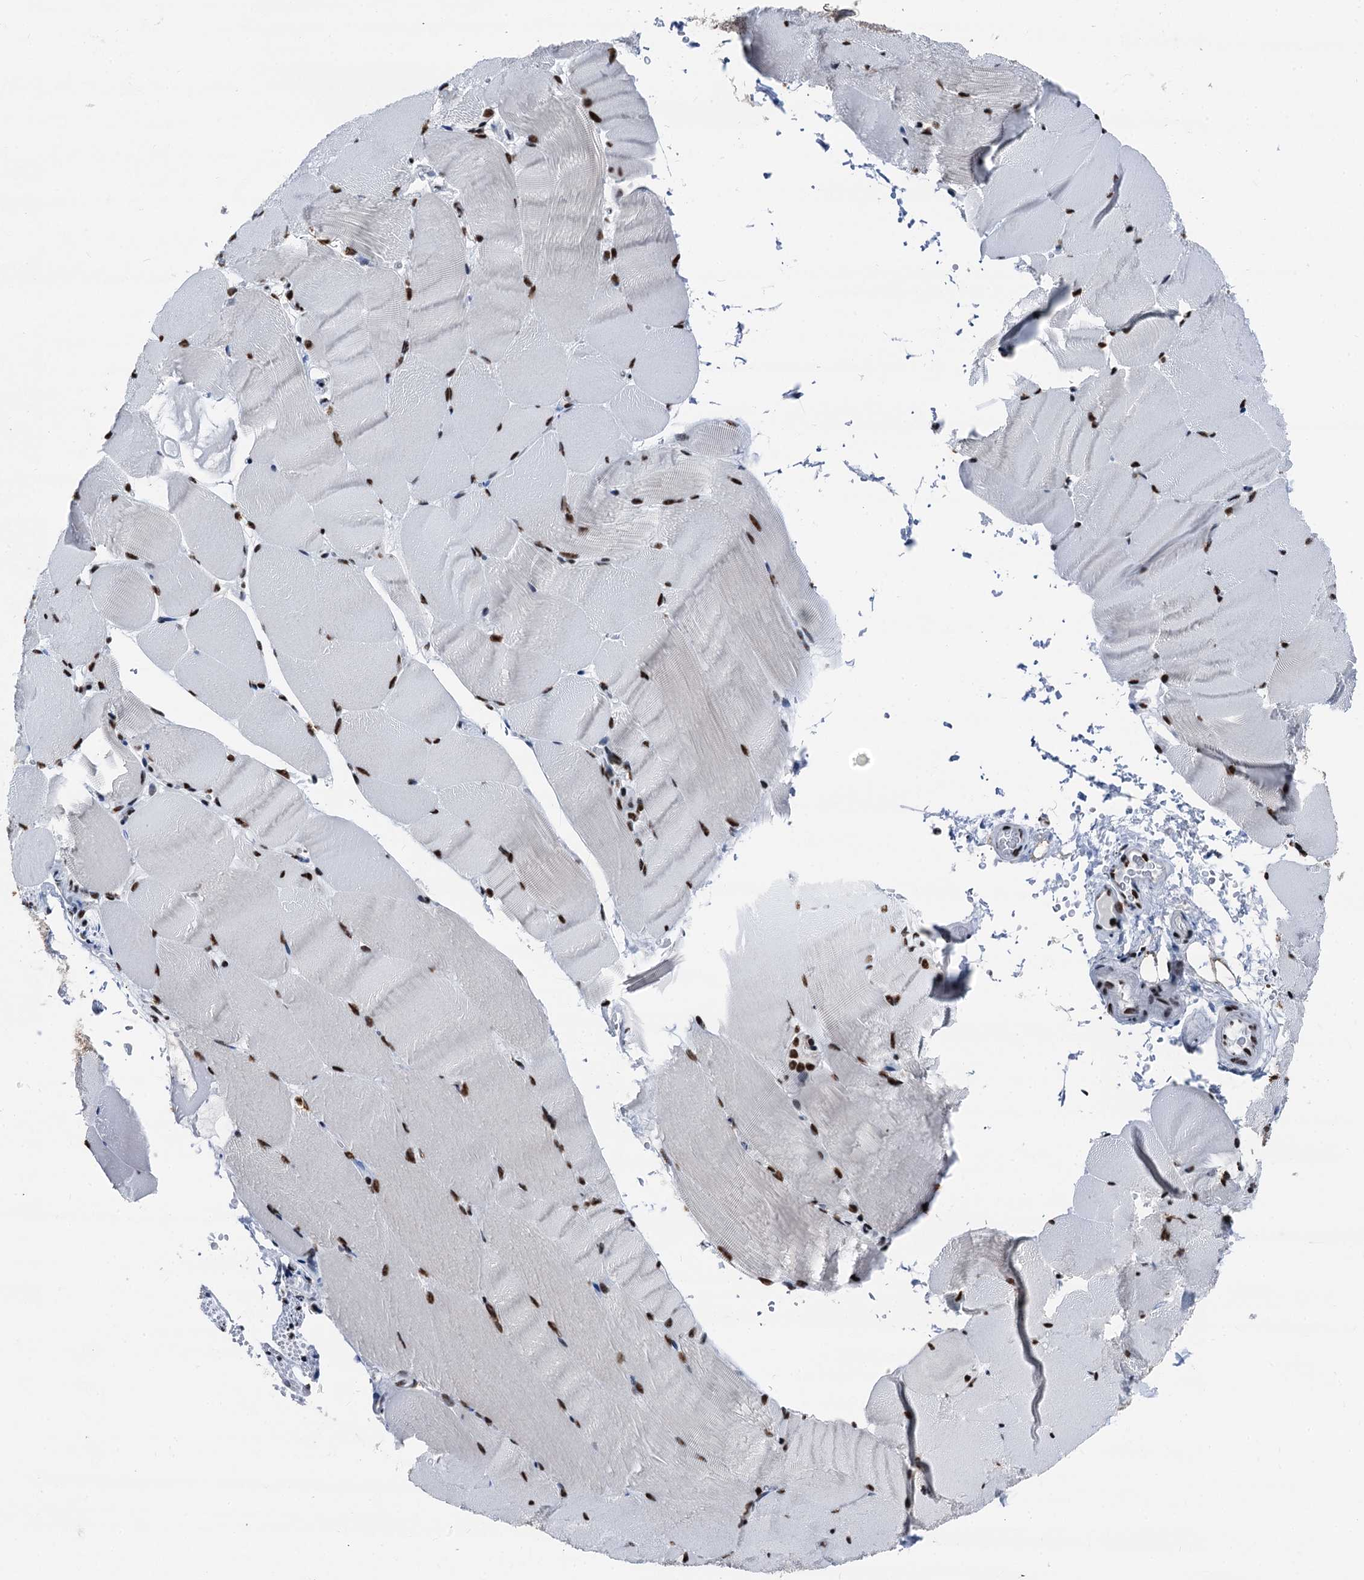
{"staining": {"intensity": "strong", "quantity": ">75%", "location": "nuclear"}, "tissue": "skeletal muscle", "cell_type": "Myocytes", "image_type": "normal", "snomed": [{"axis": "morphology", "description": "Normal tissue, NOS"}, {"axis": "topography", "description": "Skeletal muscle"}, {"axis": "topography", "description": "Parathyroid gland"}], "caption": "Protein analysis of normal skeletal muscle demonstrates strong nuclear expression in approximately >75% of myocytes. Nuclei are stained in blue.", "gene": "DDX23", "patient": {"sex": "female", "age": 37}}